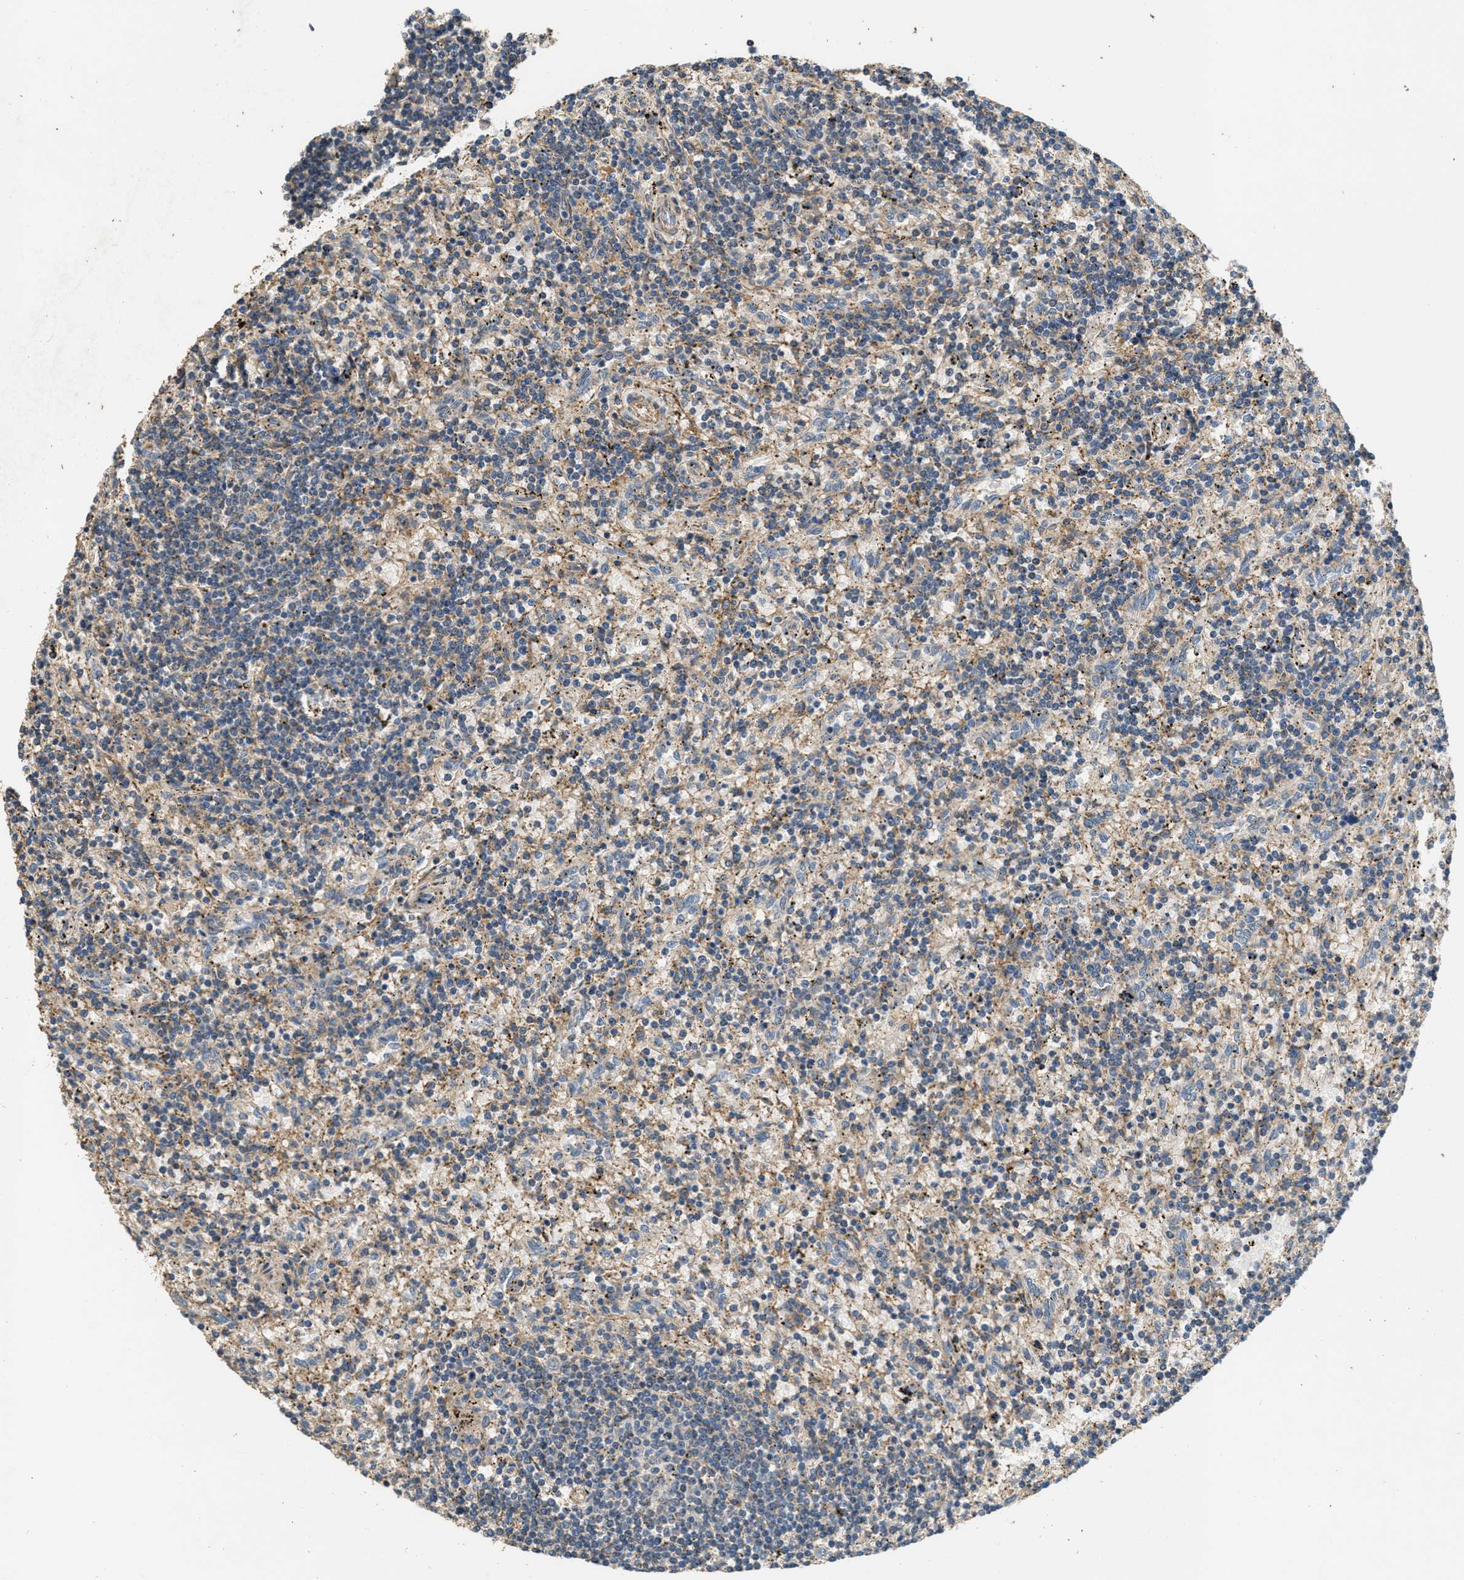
{"staining": {"intensity": "weak", "quantity": "<25%", "location": "cytoplasmic/membranous"}, "tissue": "lymphoma", "cell_type": "Tumor cells", "image_type": "cancer", "snomed": [{"axis": "morphology", "description": "Malignant lymphoma, non-Hodgkin's type, Low grade"}, {"axis": "topography", "description": "Spleen"}], "caption": "This is an immunohistochemistry histopathology image of human malignant lymphoma, non-Hodgkin's type (low-grade). There is no positivity in tumor cells.", "gene": "THBS2", "patient": {"sex": "male", "age": 76}}